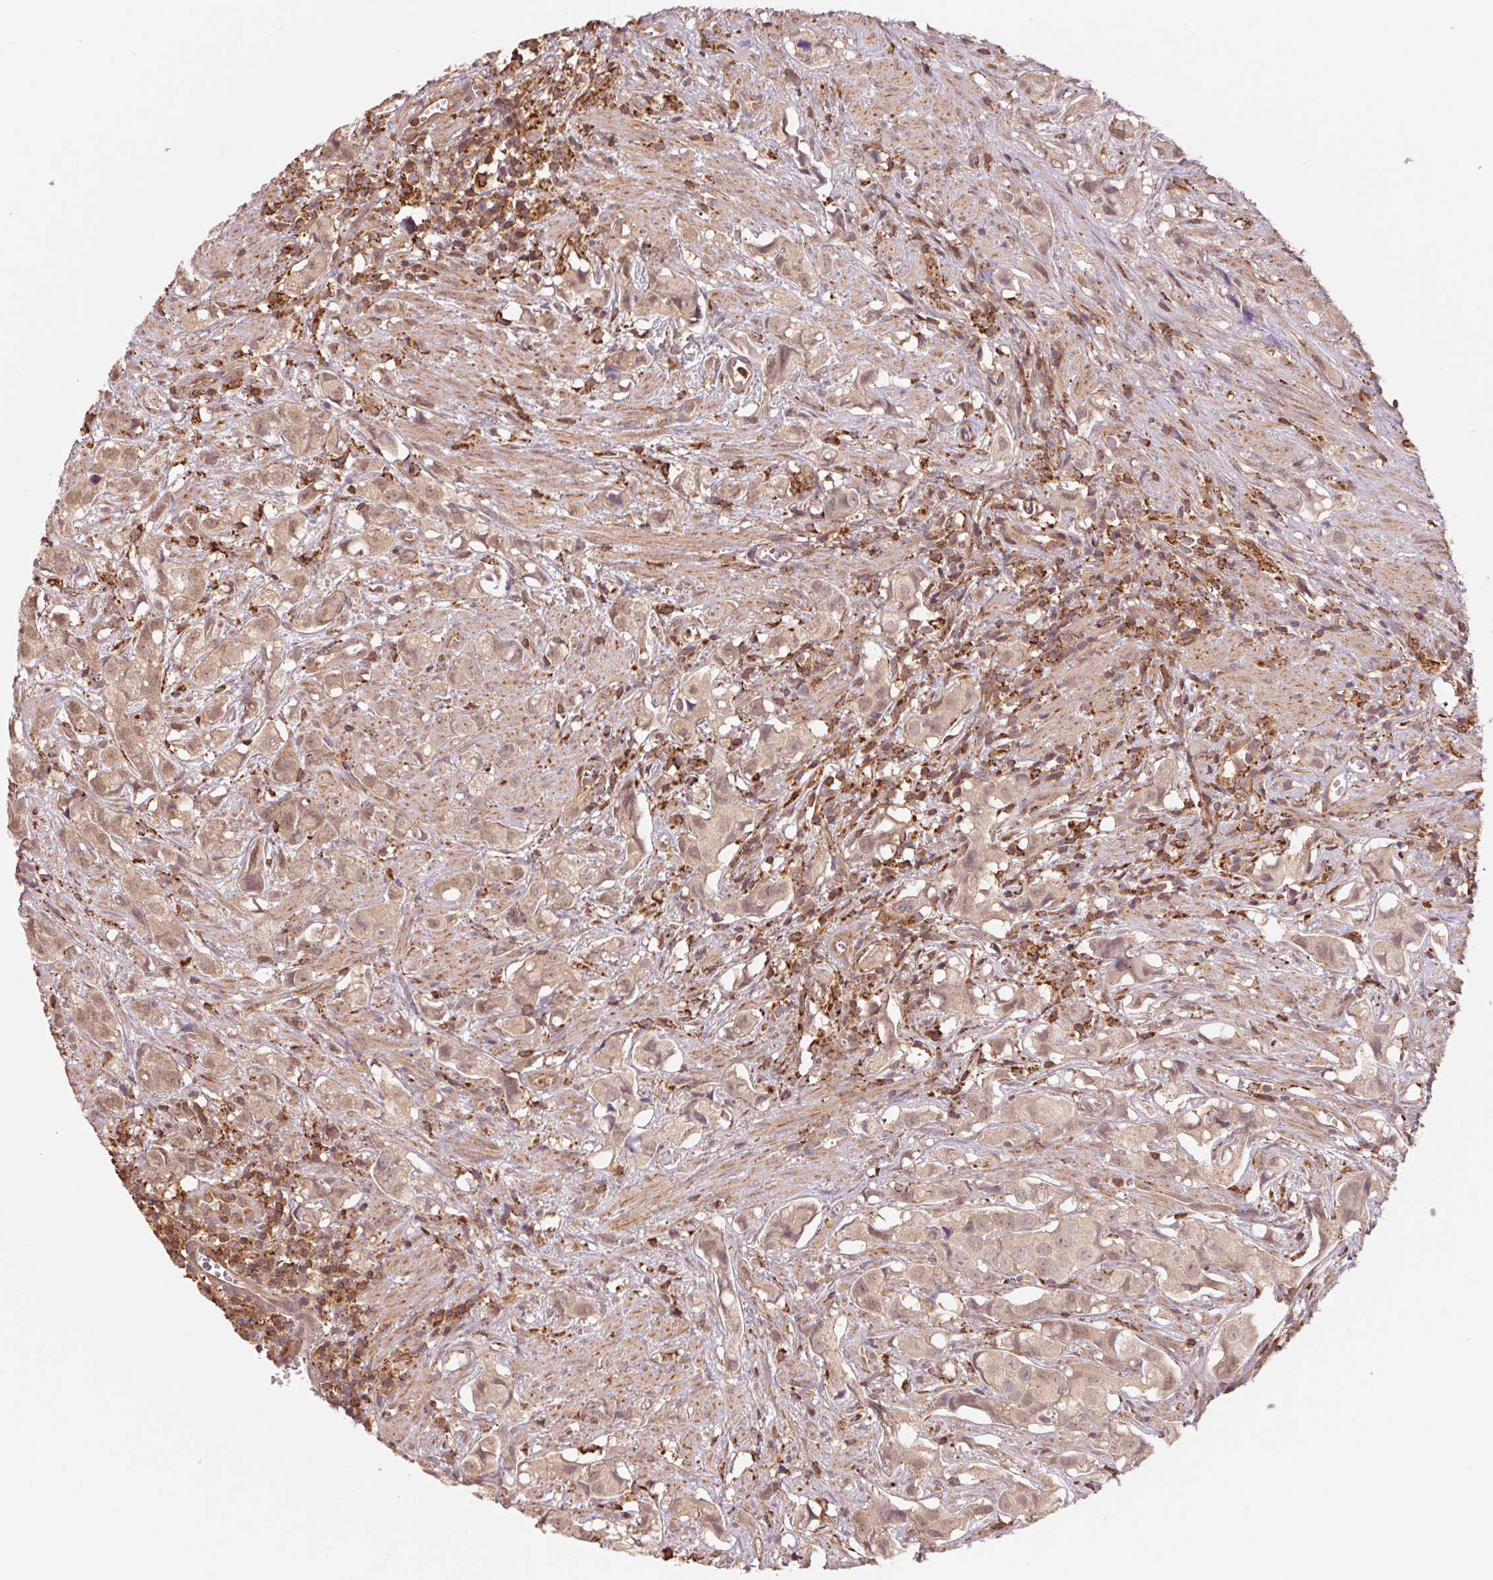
{"staining": {"intensity": "weak", "quantity": ">75%", "location": "cytoplasmic/membranous"}, "tissue": "prostate cancer", "cell_type": "Tumor cells", "image_type": "cancer", "snomed": [{"axis": "morphology", "description": "Adenocarcinoma, High grade"}, {"axis": "topography", "description": "Prostate"}], "caption": "DAB (3,3'-diaminobenzidine) immunohistochemical staining of adenocarcinoma (high-grade) (prostate) demonstrates weak cytoplasmic/membranous protein positivity in about >75% of tumor cells.", "gene": "URM1", "patient": {"sex": "male", "age": 58}}